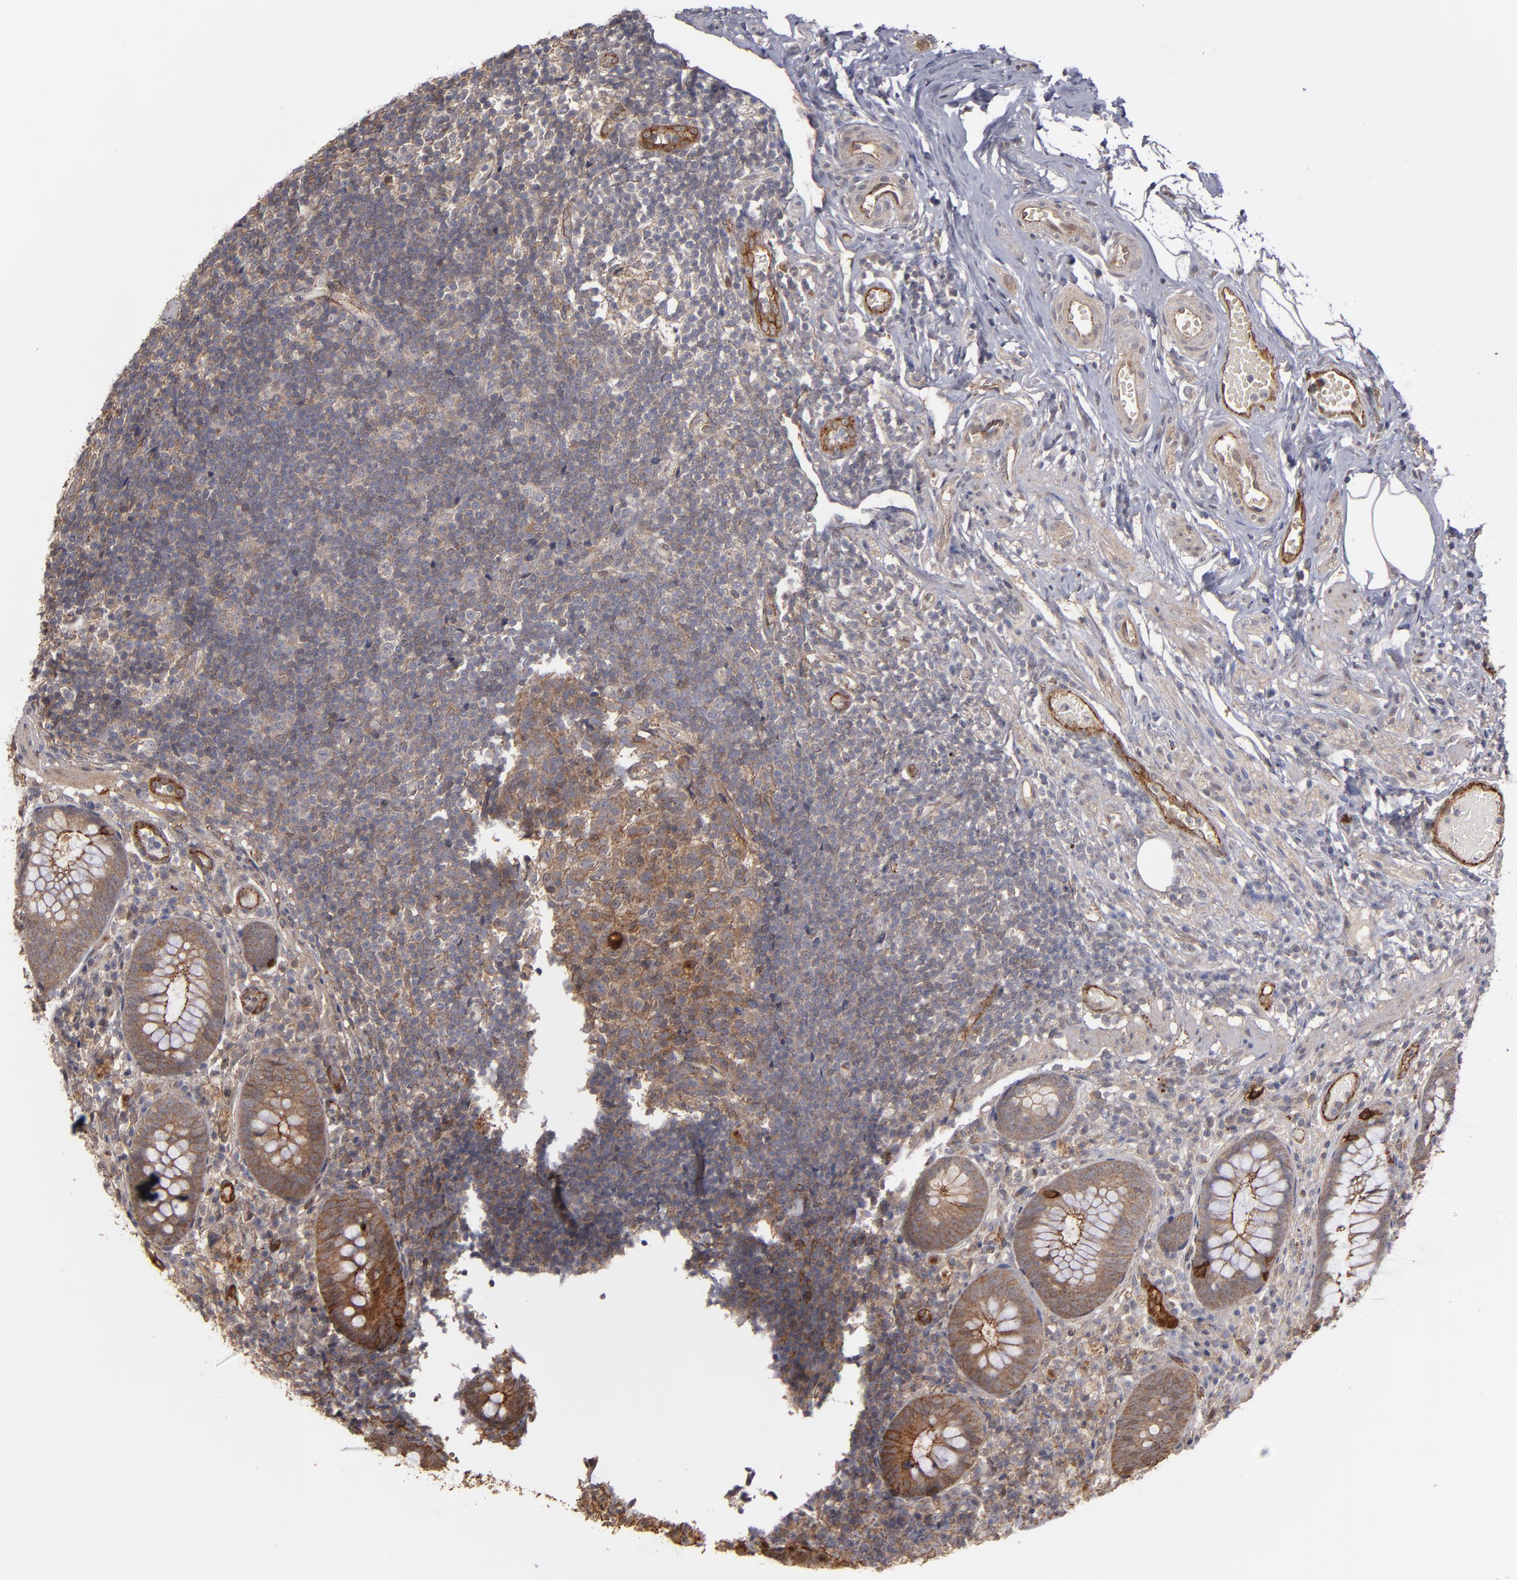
{"staining": {"intensity": "moderate", "quantity": ">75%", "location": "cytoplasmic/membranous"}, "tissue": "appendix", "cell_type": "Glandular cells", "image_type": "normal", "snomed": [{"axis": "morphology", "description": "Normal tissue, NOS"}, {"axis": "topography", "description": "Appendix"}], "caption": "Appendix was stained to show a protein in brown. There is medium levels of moderate cytoplasmic/membranous positivity in about >75% of glandular cells. (IHC, brightfield microscopy, high magnification).", "gene": "TJP1", "patient": {"sex": "male", "age": 38}}